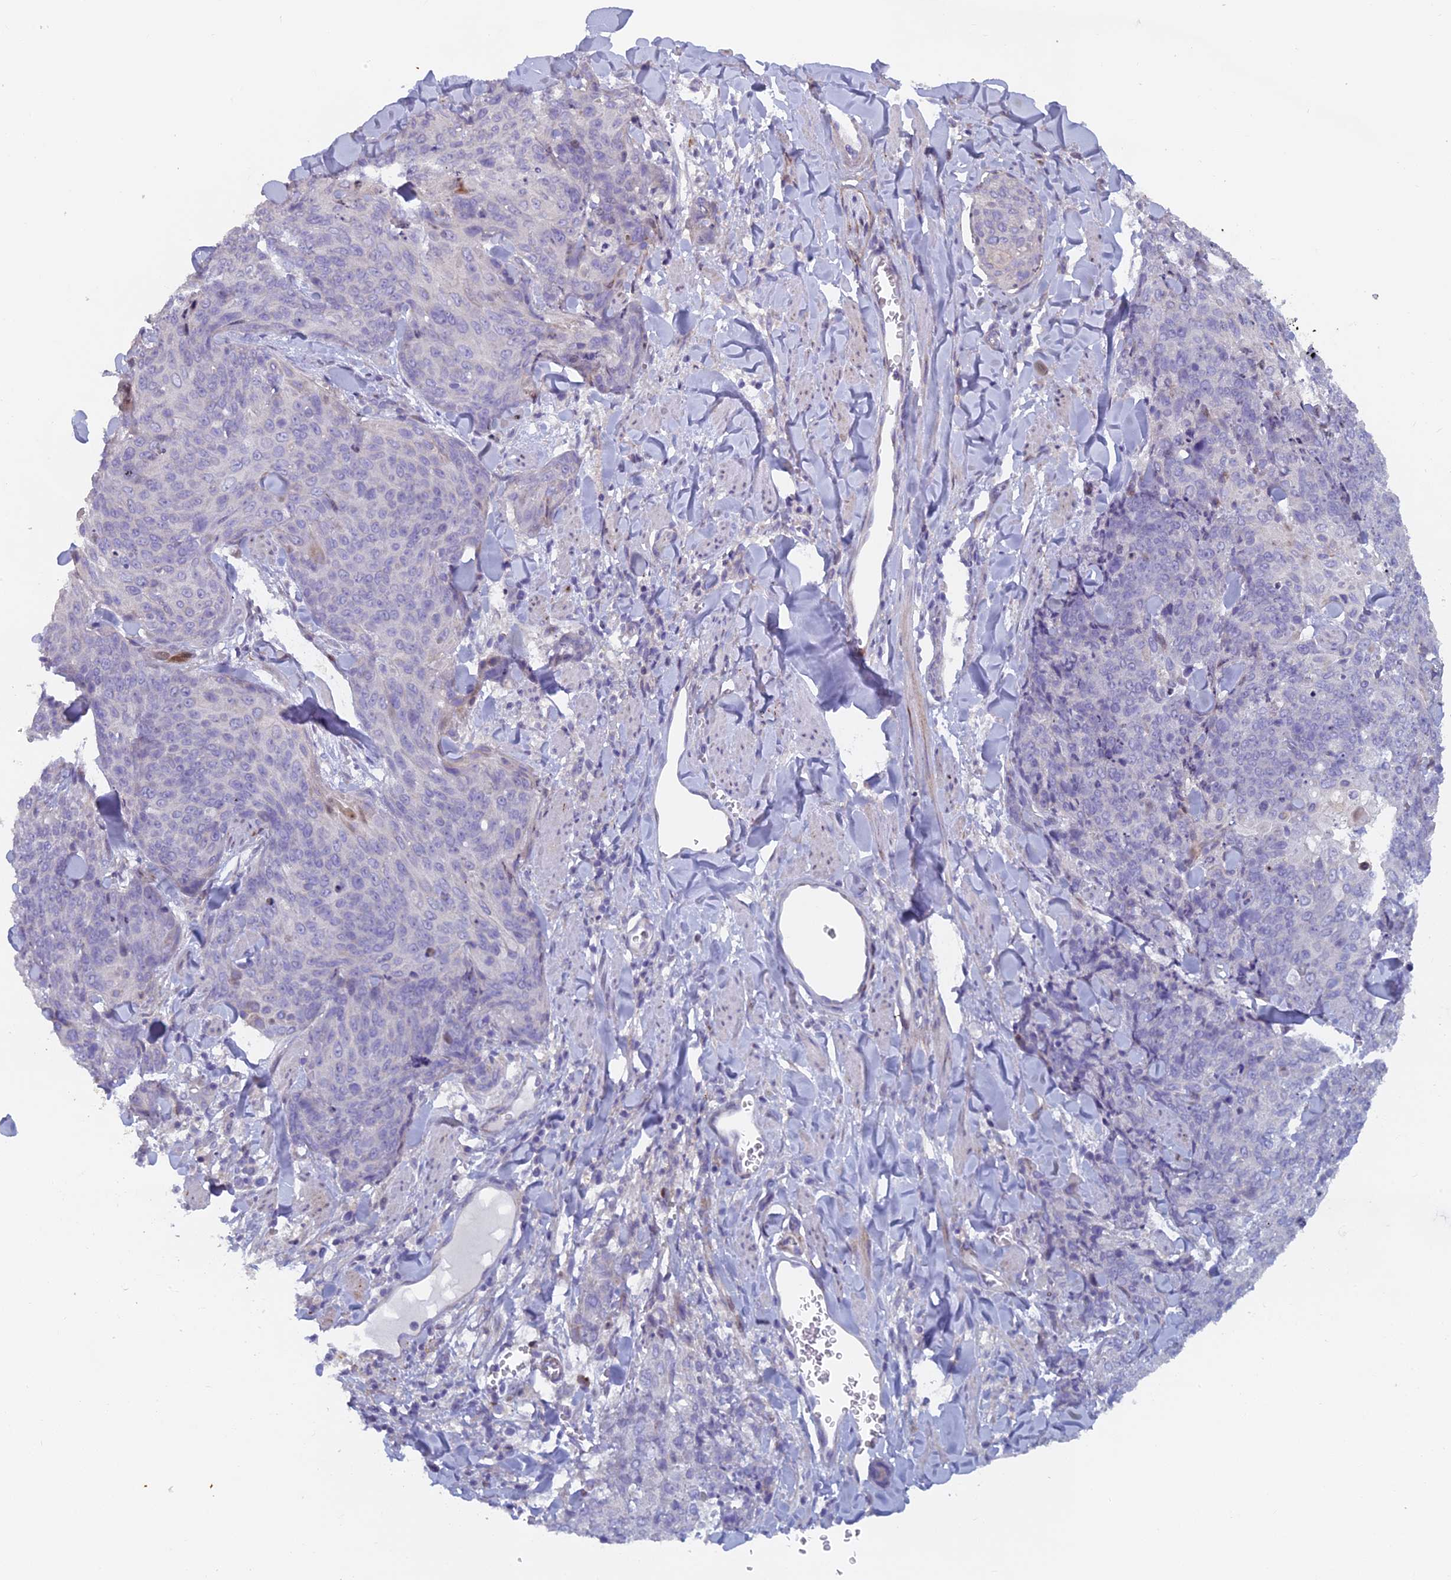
{"staining": {"intensity": "negative", "quantity": "none", "location": "none"}, "tissue": "skin cancer", "cell_type": "Tumor cells", "image_type": "cancer", "snomed": [{"axis": "morphology", "description": "Squamous cell carcinoma, NOS"}, {"axis": "topography", "description": "Skin"}, {"axis": "topography", "description": "Vulva"}], "caption": "DAB immunohistochemical staining of human skin cancer exhibits no significant positivity in tumor cells. (DAB (3,3'-diaminobenzidine) immunohistochemistry (IHC) visualized using brightfield microscopy, high magnification).", "gene": "B9D2", "patient": {"sex": "female", "age": 85}}